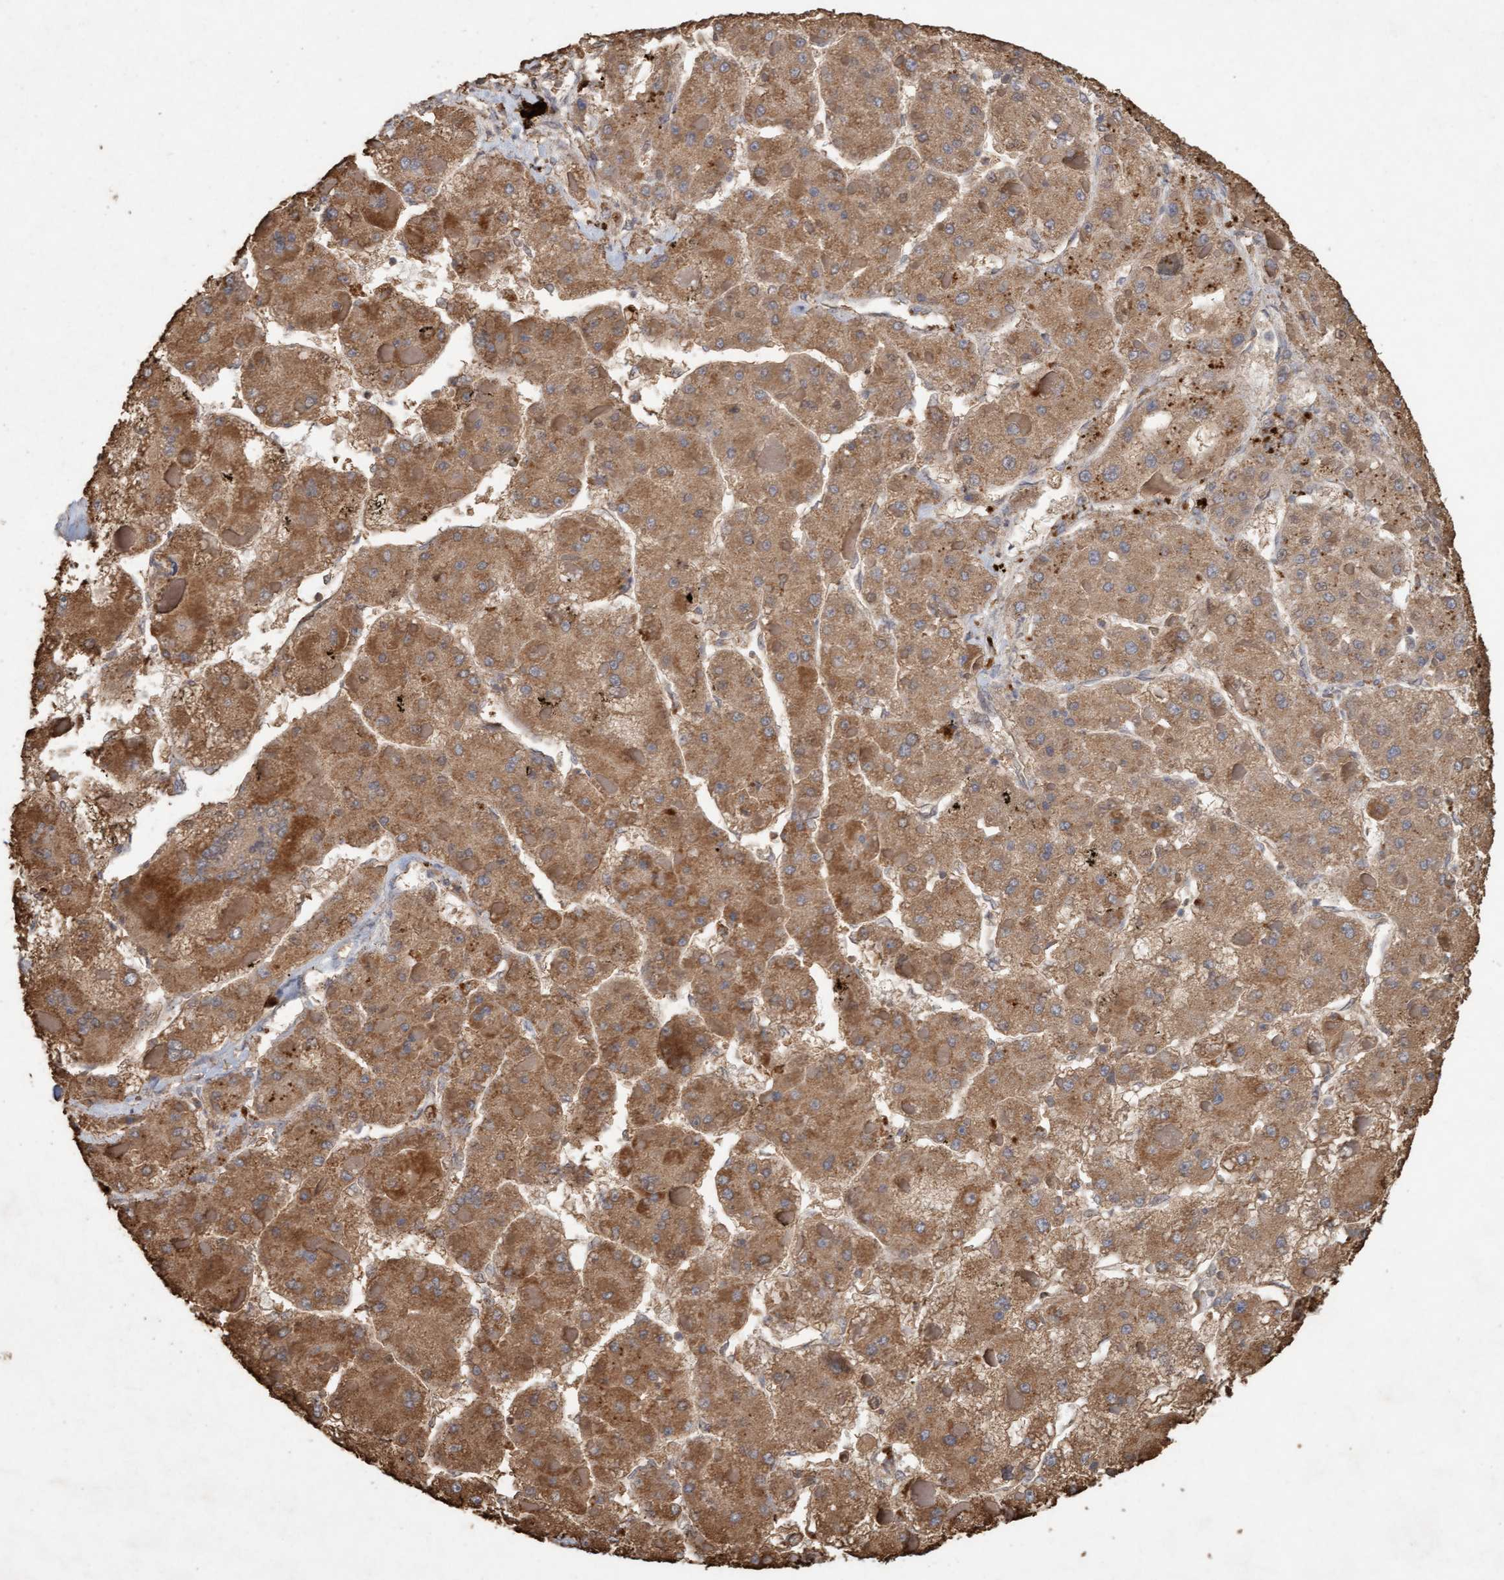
{"staining": {"intensity": "moderate", "quantity": ">75%", "location": "cytoplasmic/membranous"}, "tissue": "liver cancer", "cell_type": "Tumor cells", "image_type": "cancer", "snomed": [{"axis": "morphology", "description": "Carcinoma, Hepatocellular, NOS"}, {"axis": "topography", "description": "Liver"}], "caption": "Approximately >75% of tumor cells in hepatocellular carcinoma (liver) show moderate cytoplasmic/membranous protein staining as visualized by brown immunohistochemical staining.", "gene": "VSIG8", "patient": {"sex": "female", "age": 73}}